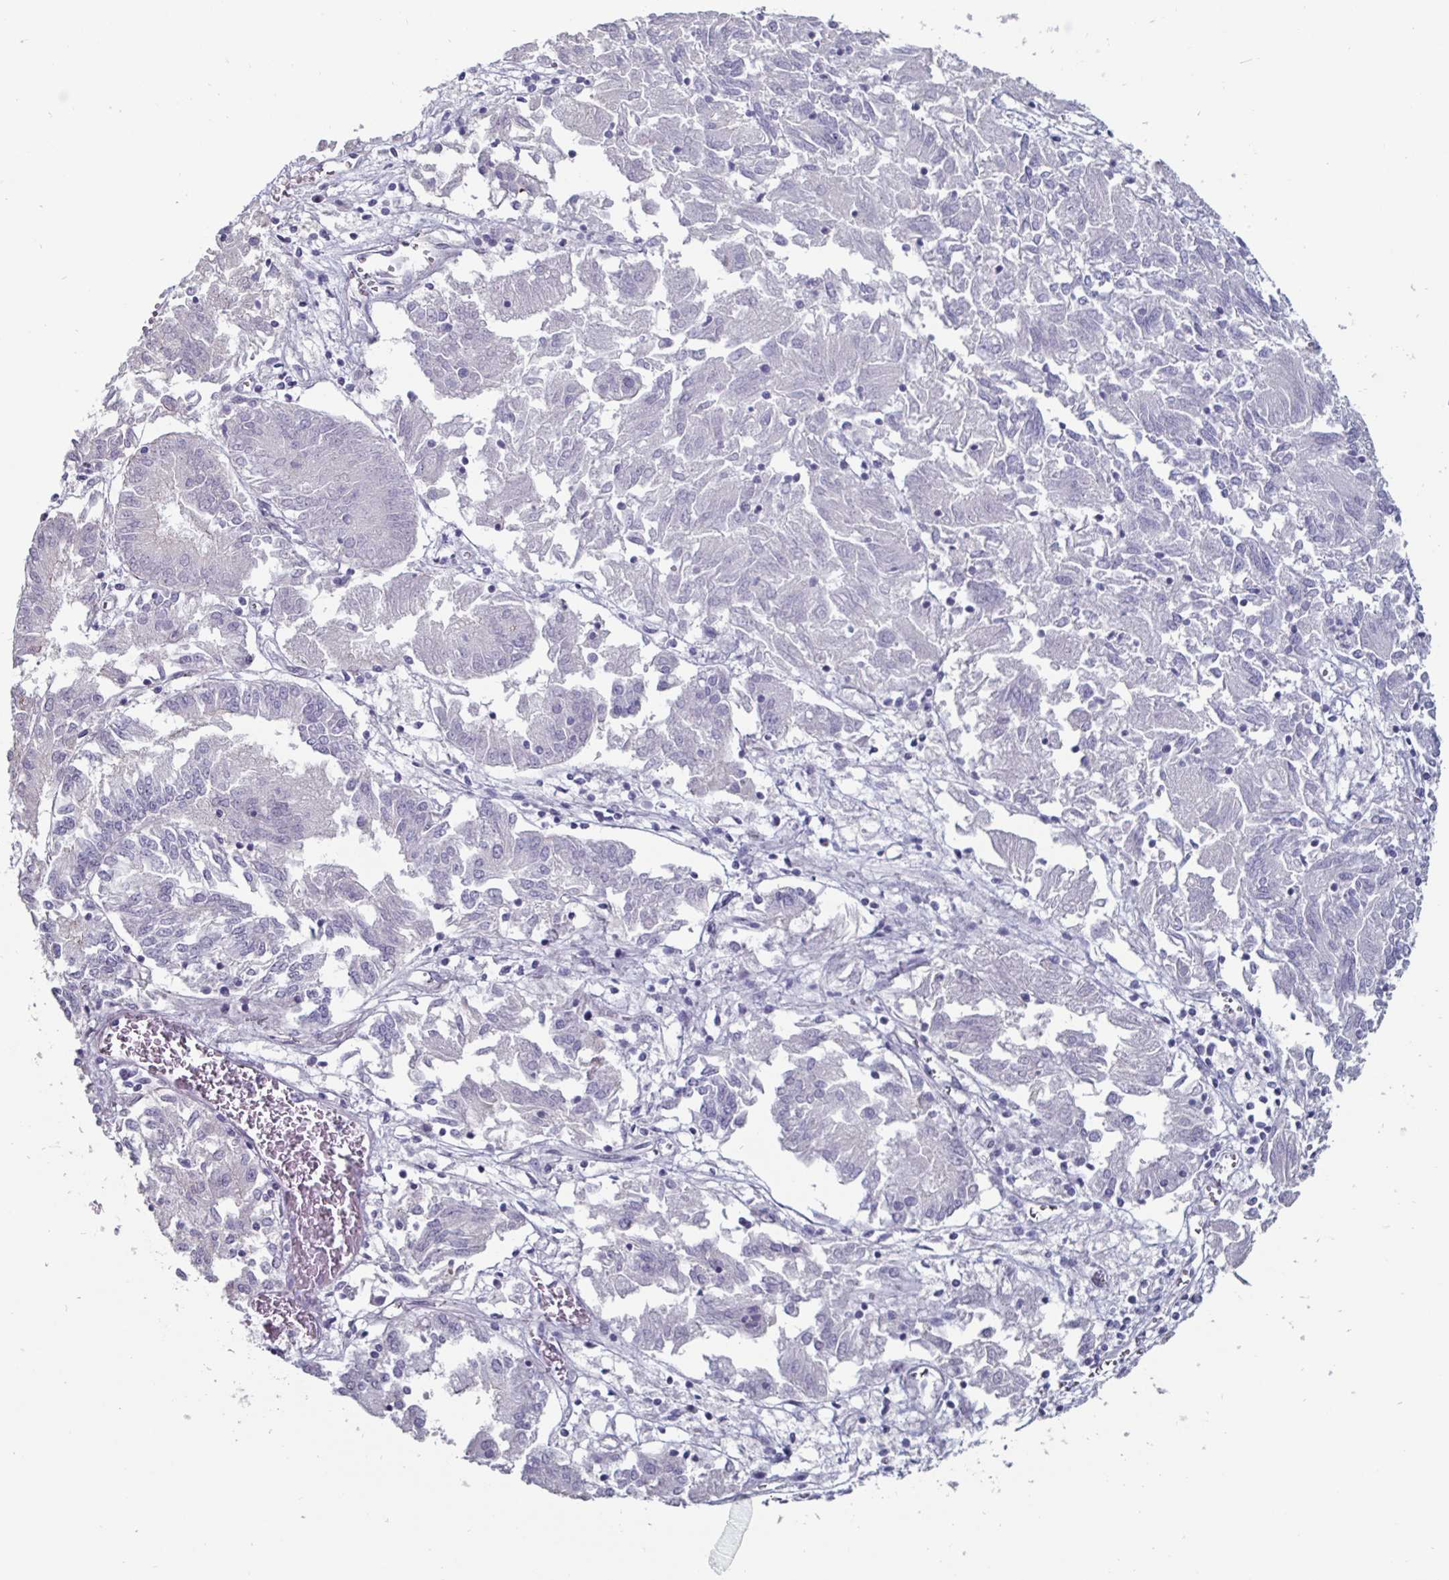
{"staining": {"intensity": "negative", "quantity": "none", "location": "none"}, "tissue": "endometrial cancer", "cell_type": "Tumor cells", "image_type": "cancer", "snomed": [{"axis": "morphology", "description": "Adenocarcinoma, NOS"}, {"axis": "topography", "description": "Endometrium"}], "caption": "Tumor cells show no significant protein positivity in endometrial cancer (adenocarcinoma).", "gene": "OOSP2", "patient": {"sex": "female", "age": 54}}